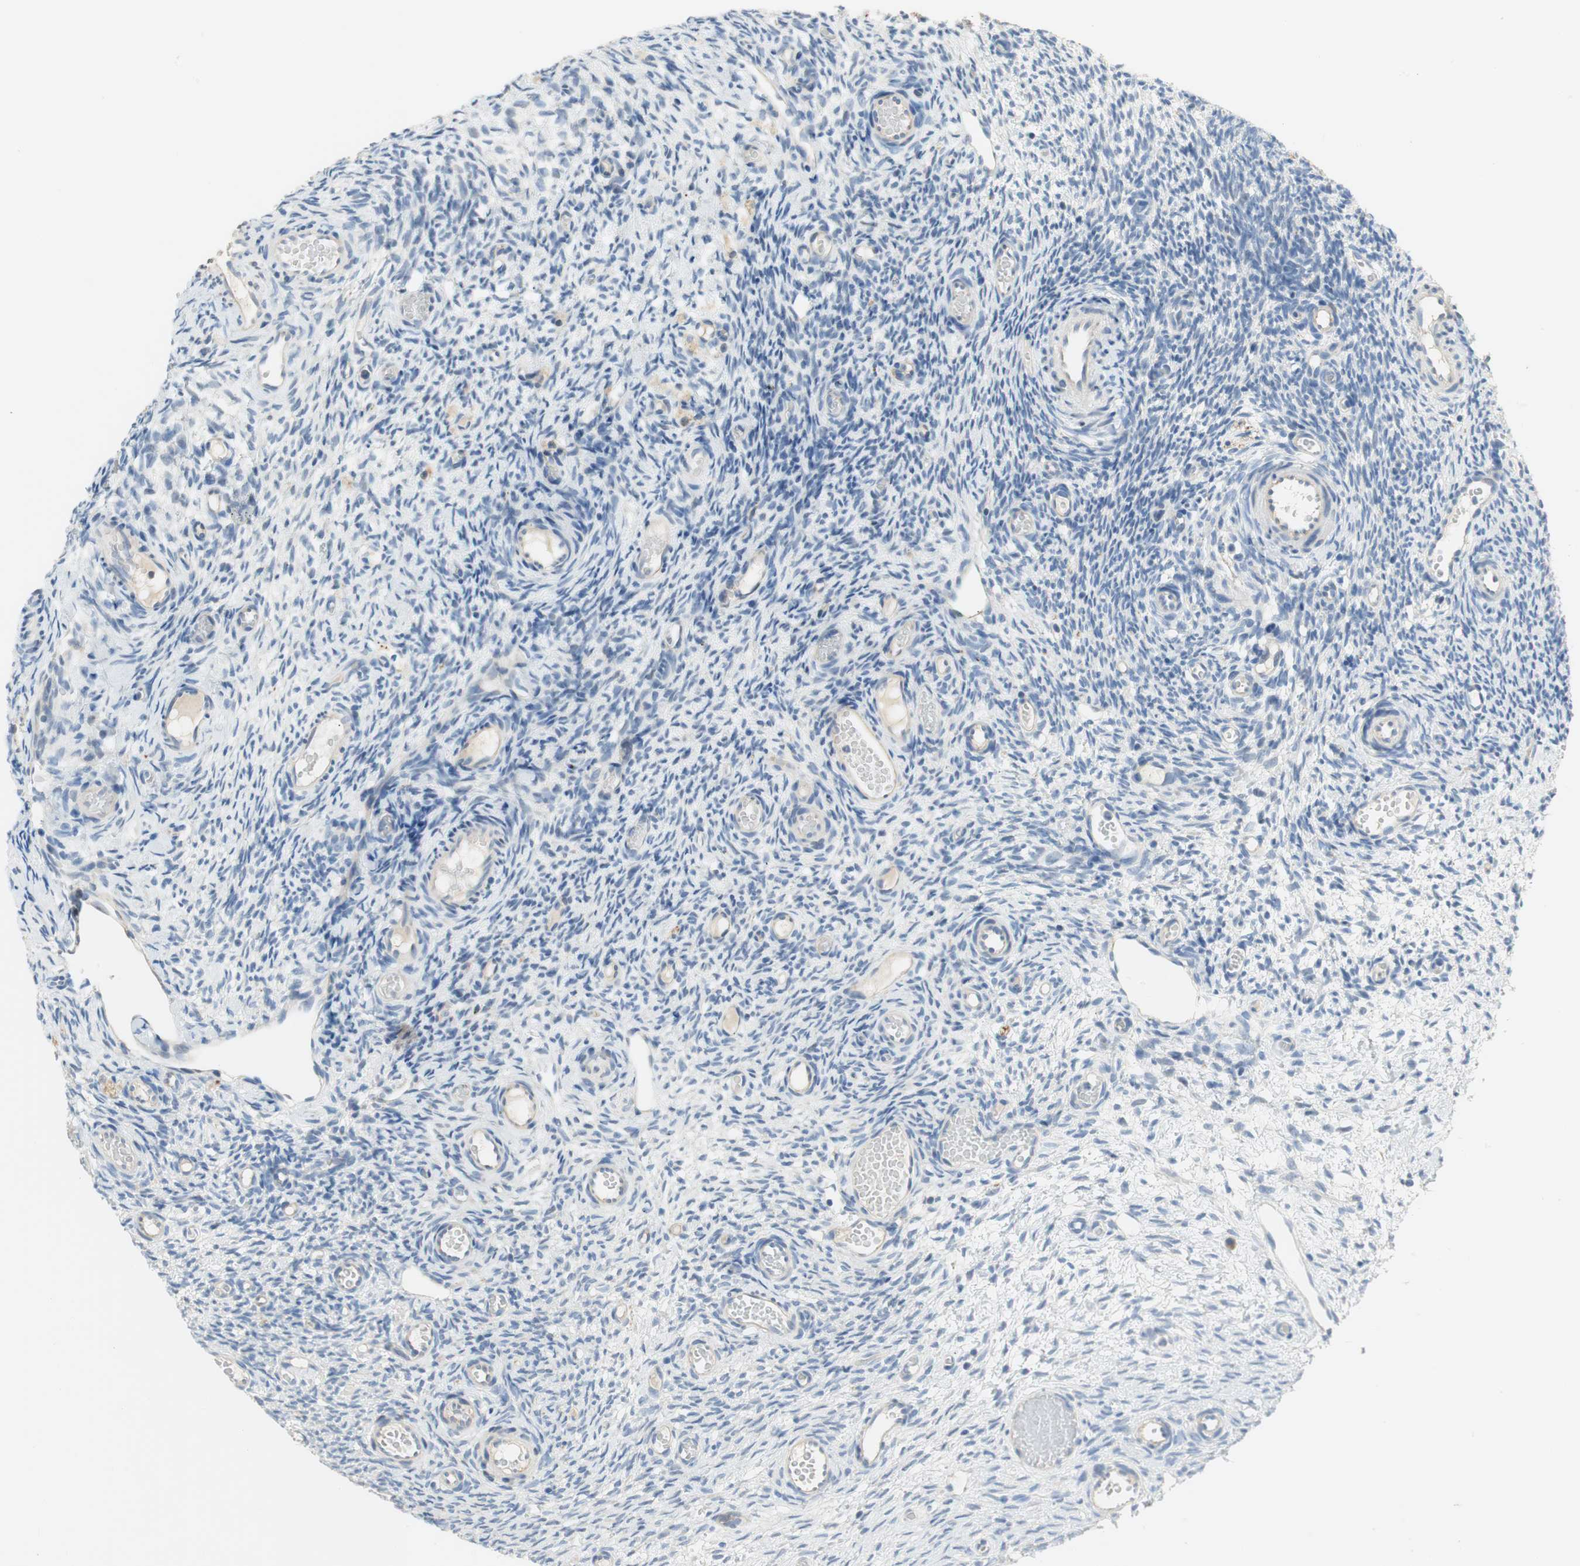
{"staining": {"intensity": "negative", "quantity": "none", "location": "none"}, "tissue": "ovary", "cell_type": "Ovarian stroma cells", "image_type": "normal", "snomed": [{"axis": "morphology", "description": "Normal tissue, NOS"}, {"axis": "topography", "description": "Ovary"}], "caption": "An immunohistochemistry photomicrograph of unremarkable ovary is shown. There is no staining in ovarian stroma cells of ovary.", "gene": "CCM2L", "patient": {"sex": "female", "age": 35}}